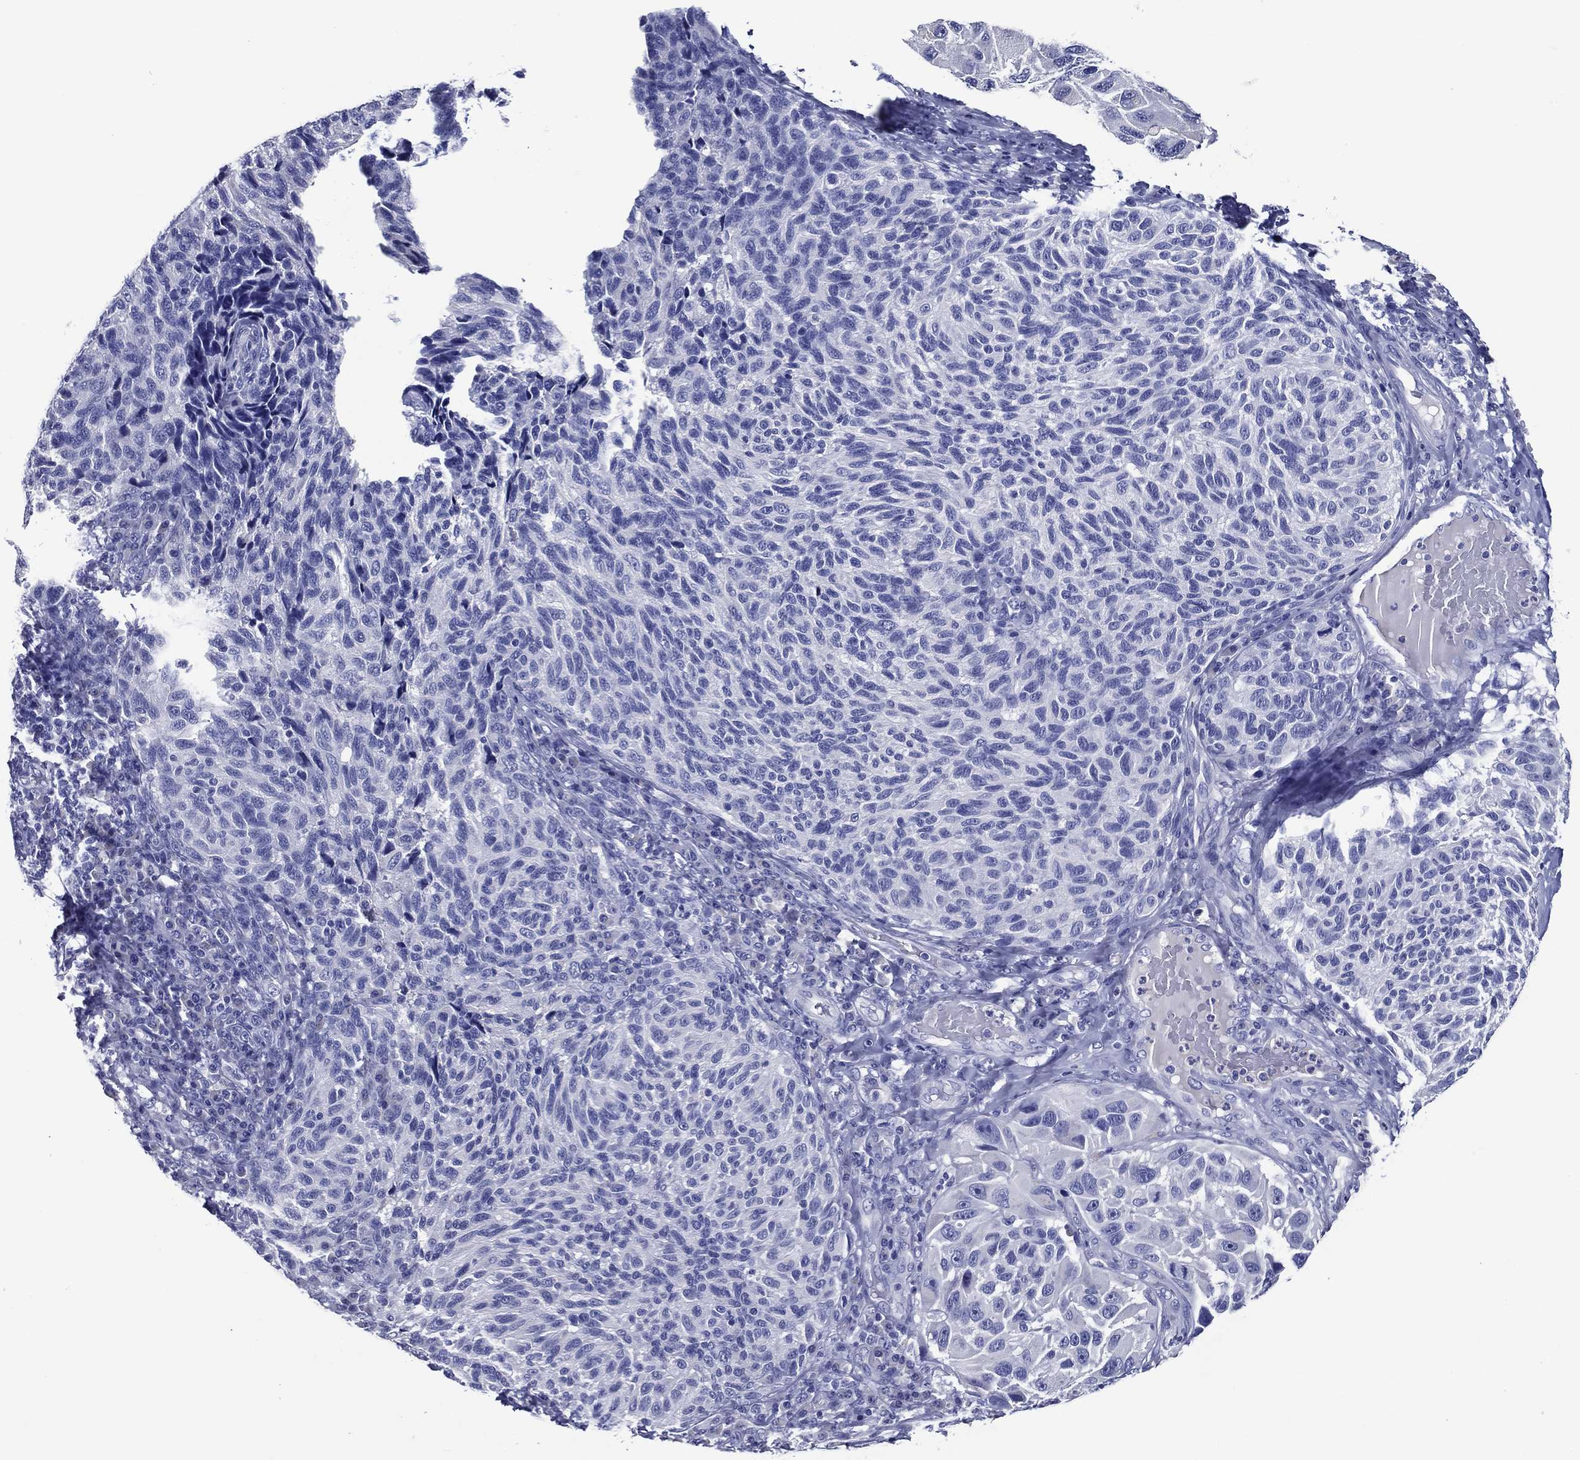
{"staining": {"intensity": "negative", "quantity": "none", "location": "none"}, "tissue": "melanoma", "cell_type": "Tumor cells", "image_type": "cancer", "snomed": [{"axis": "morphology", "description": "Malignant melanoma, NOS"}, {"axis": "topography", "description": "Skin"}], "caption": "This is an immunohistochemistry micrograph of human malignant melanoma. There is no positivity in tumor cells.", "gene": "ACE2", "patient": {"sex": "female", "age": 73}}